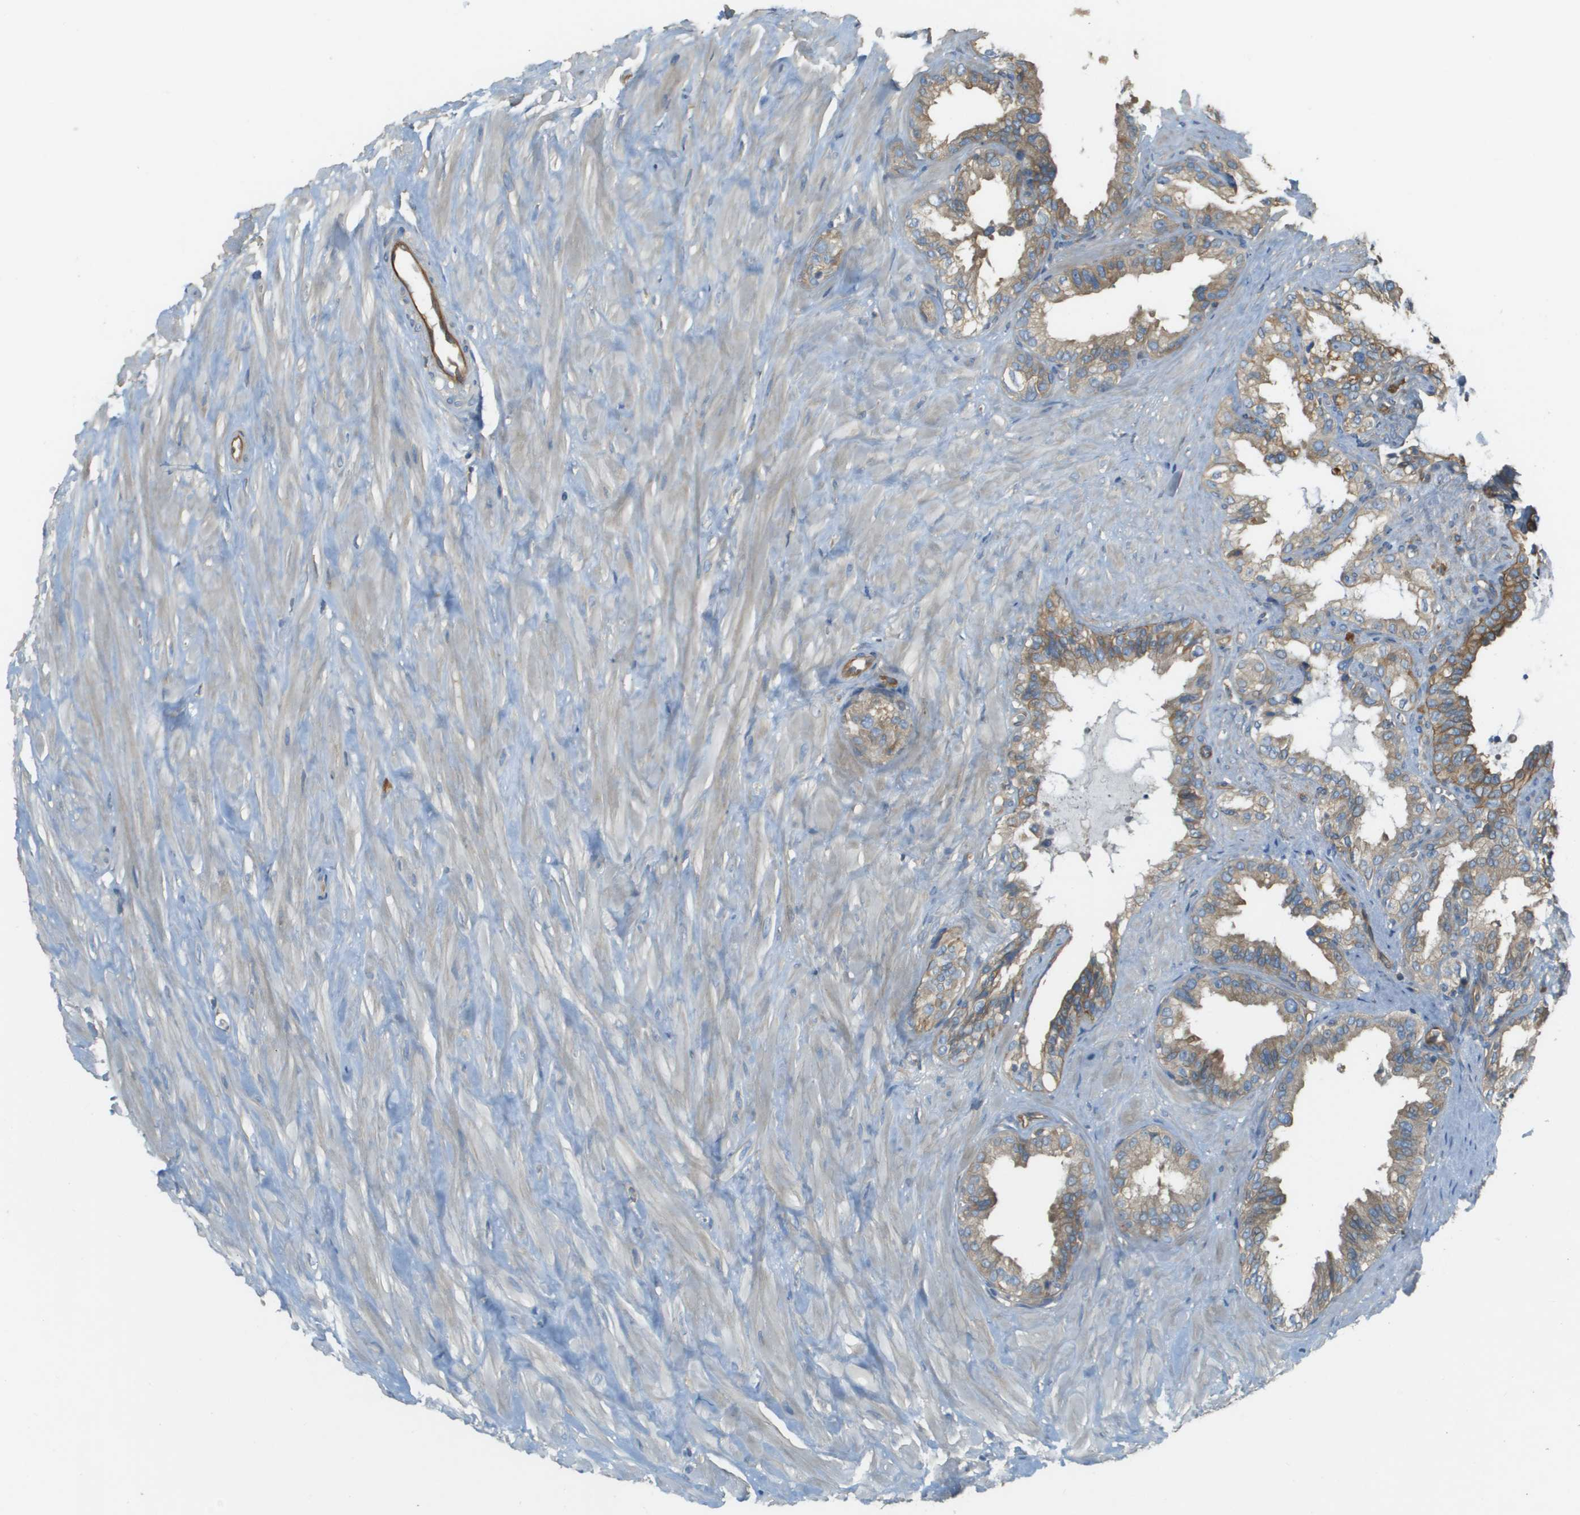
{"staining": {"intensity": "moderate", "quantity": ">75%", "location": "cytoplasmic/membranous"}, "tissue": "seminal vesicle", "cell_type": "Glandular cells", "image_type": "normal", "snomed": [{"axis": "morphology", "description": "Normal tissue, NOS"}, {"axis": "topography", "description": "Seminal veicle"}], "caption": "Immunohistochemistry (IHC) image of unremarkable human seminal vesicle stained for a protein (brown), which reveals medium levels of moderate cytoplasmic/membranous positivity in about >75% of glandular cells.", "gene": "DNAJB11", "patient": {"sex": "male", "age": 64}}